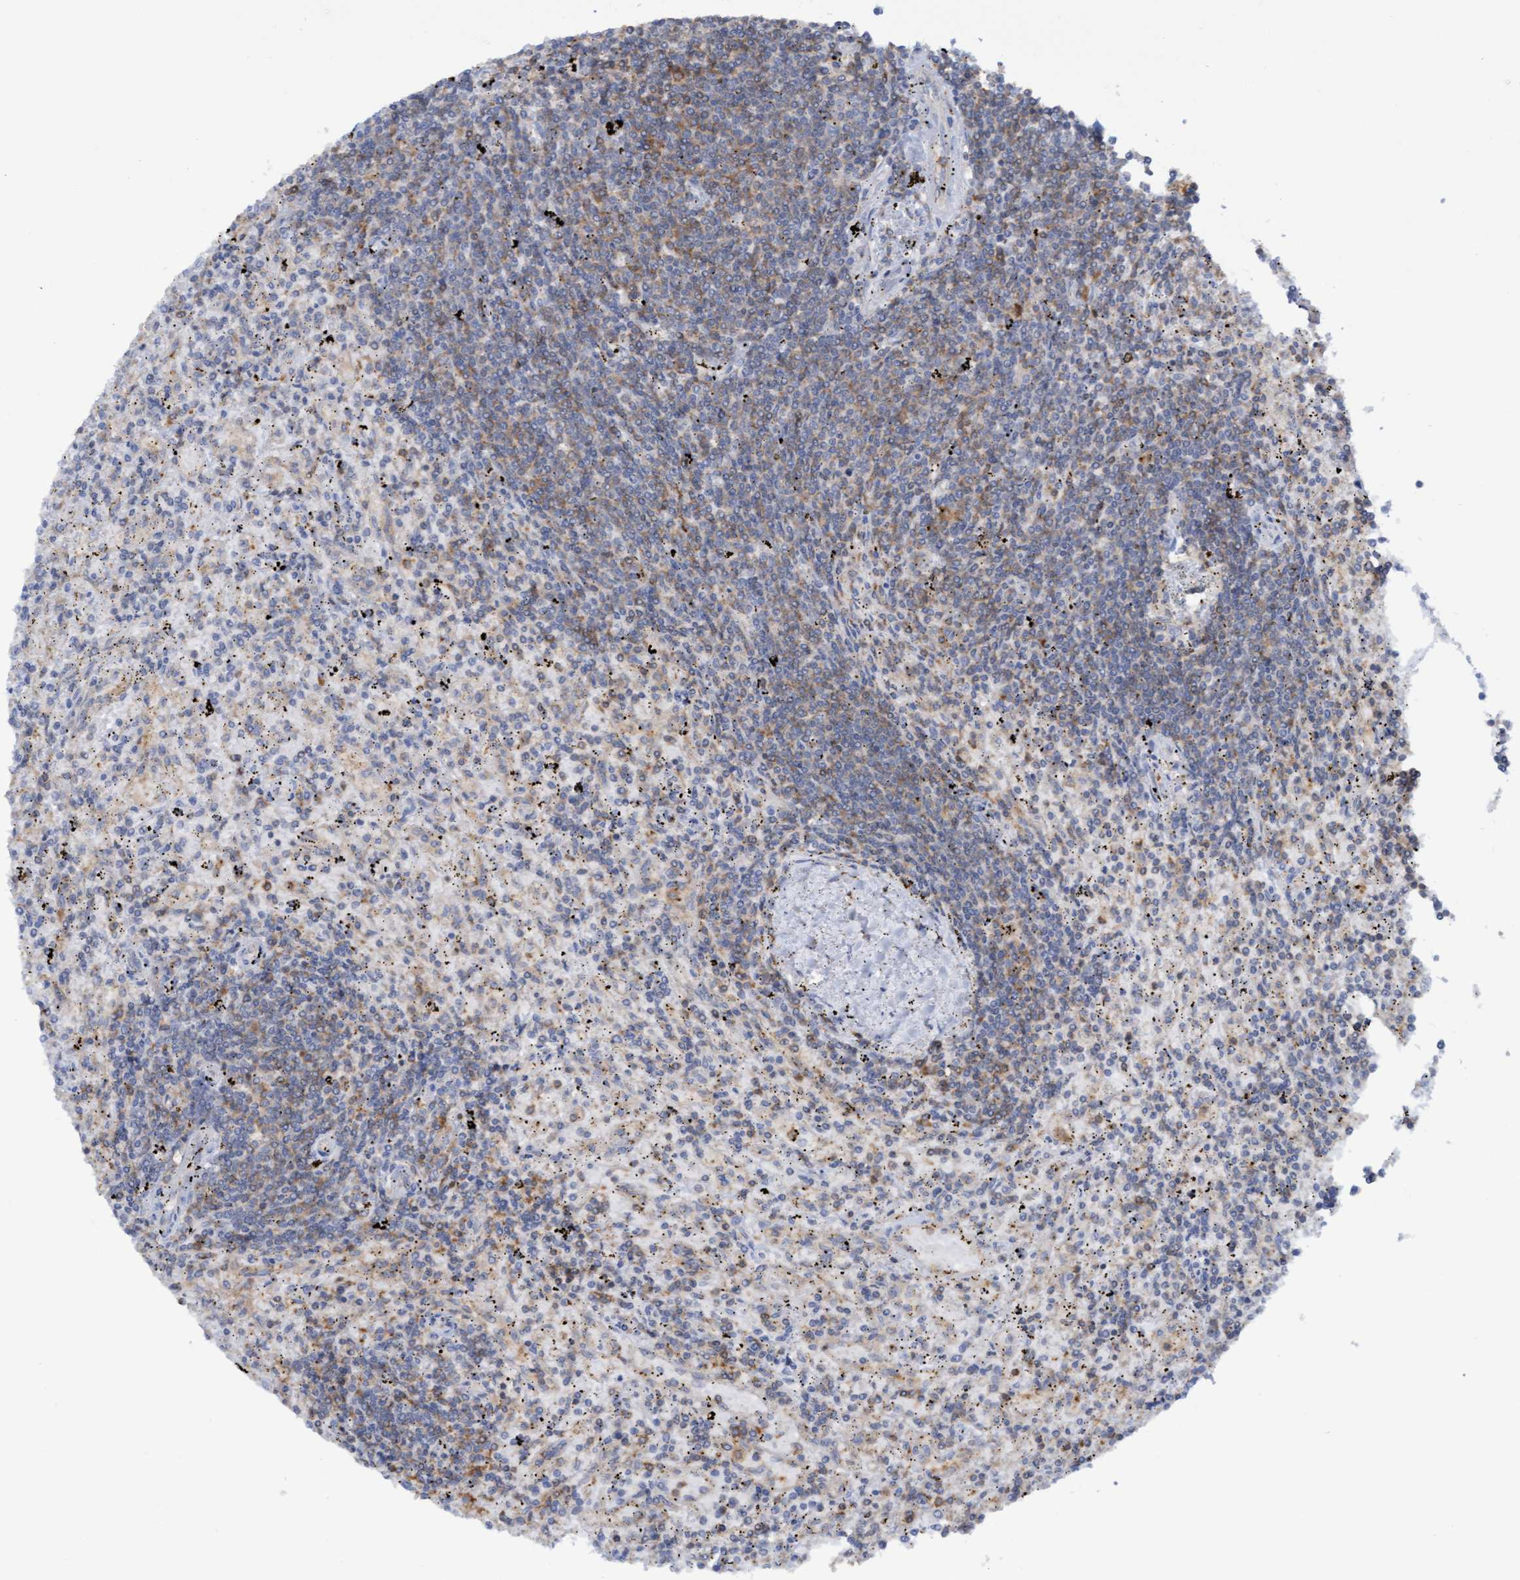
{"staining": {"intensity": "weak", "quantity": "25%-75%", "location": "cytoplasmic/membranous"}, "tissue": "lymphoma", "cell_type": "Tumor cells", "image_type": "cancer", "snomed": [{"axis": "morphology", "description": "Malignant lymphoma, non-Hodgkin's type, Low grade"}, {"axis": "topography", "description": "Spleen"}], "caption": "Immunohistochemical staining of human lymphoma displays weak cytoplasmic/membranous protein expression in about 25%-75% of tumor cells.", "gene": "FNBP1", "patient": {"sex": "male", "age": 76}}